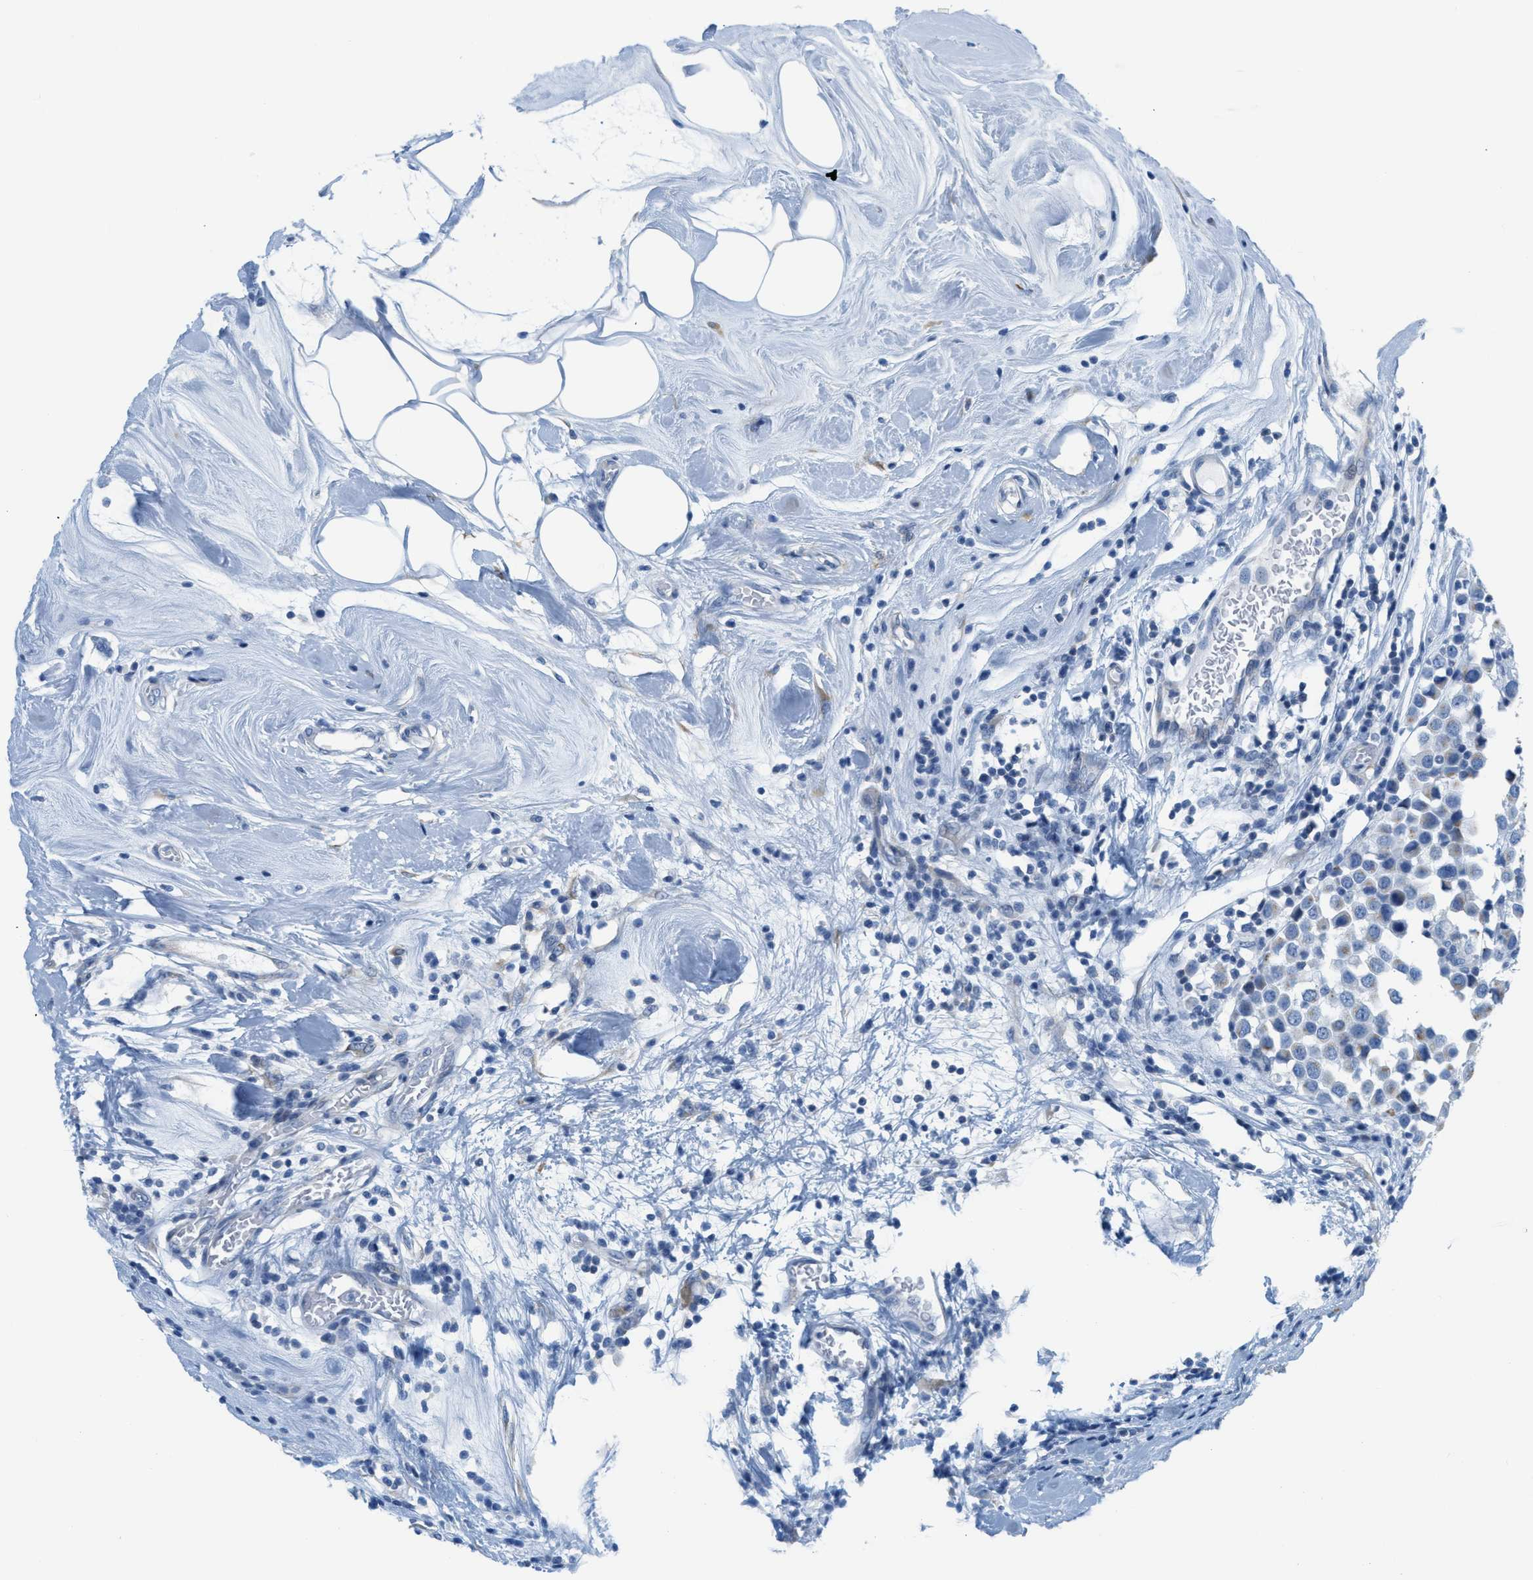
{"staining": {"intensity": "weak", "quantity": "<25%", "location": "cytoplasmic/membranous"}, "tissue": "breast cancer", "cell_type": "Tumor cells", "image_type": "cancer", "snomed": [{"axis": "morphology", "description": "Duct carcinoma"}, {"axis": "topography", "description": "Breast"}], "caption": "This is a photomicrograph of immunohistochemistry staining of breast intraductal carcinoma, which shows no staining in tumor cells. (Immunohistochemistry (ihc), brightfield microscopy, high magnification).", "gene": "ASGR1", "patient": {"sex": "female", "age": 61}}